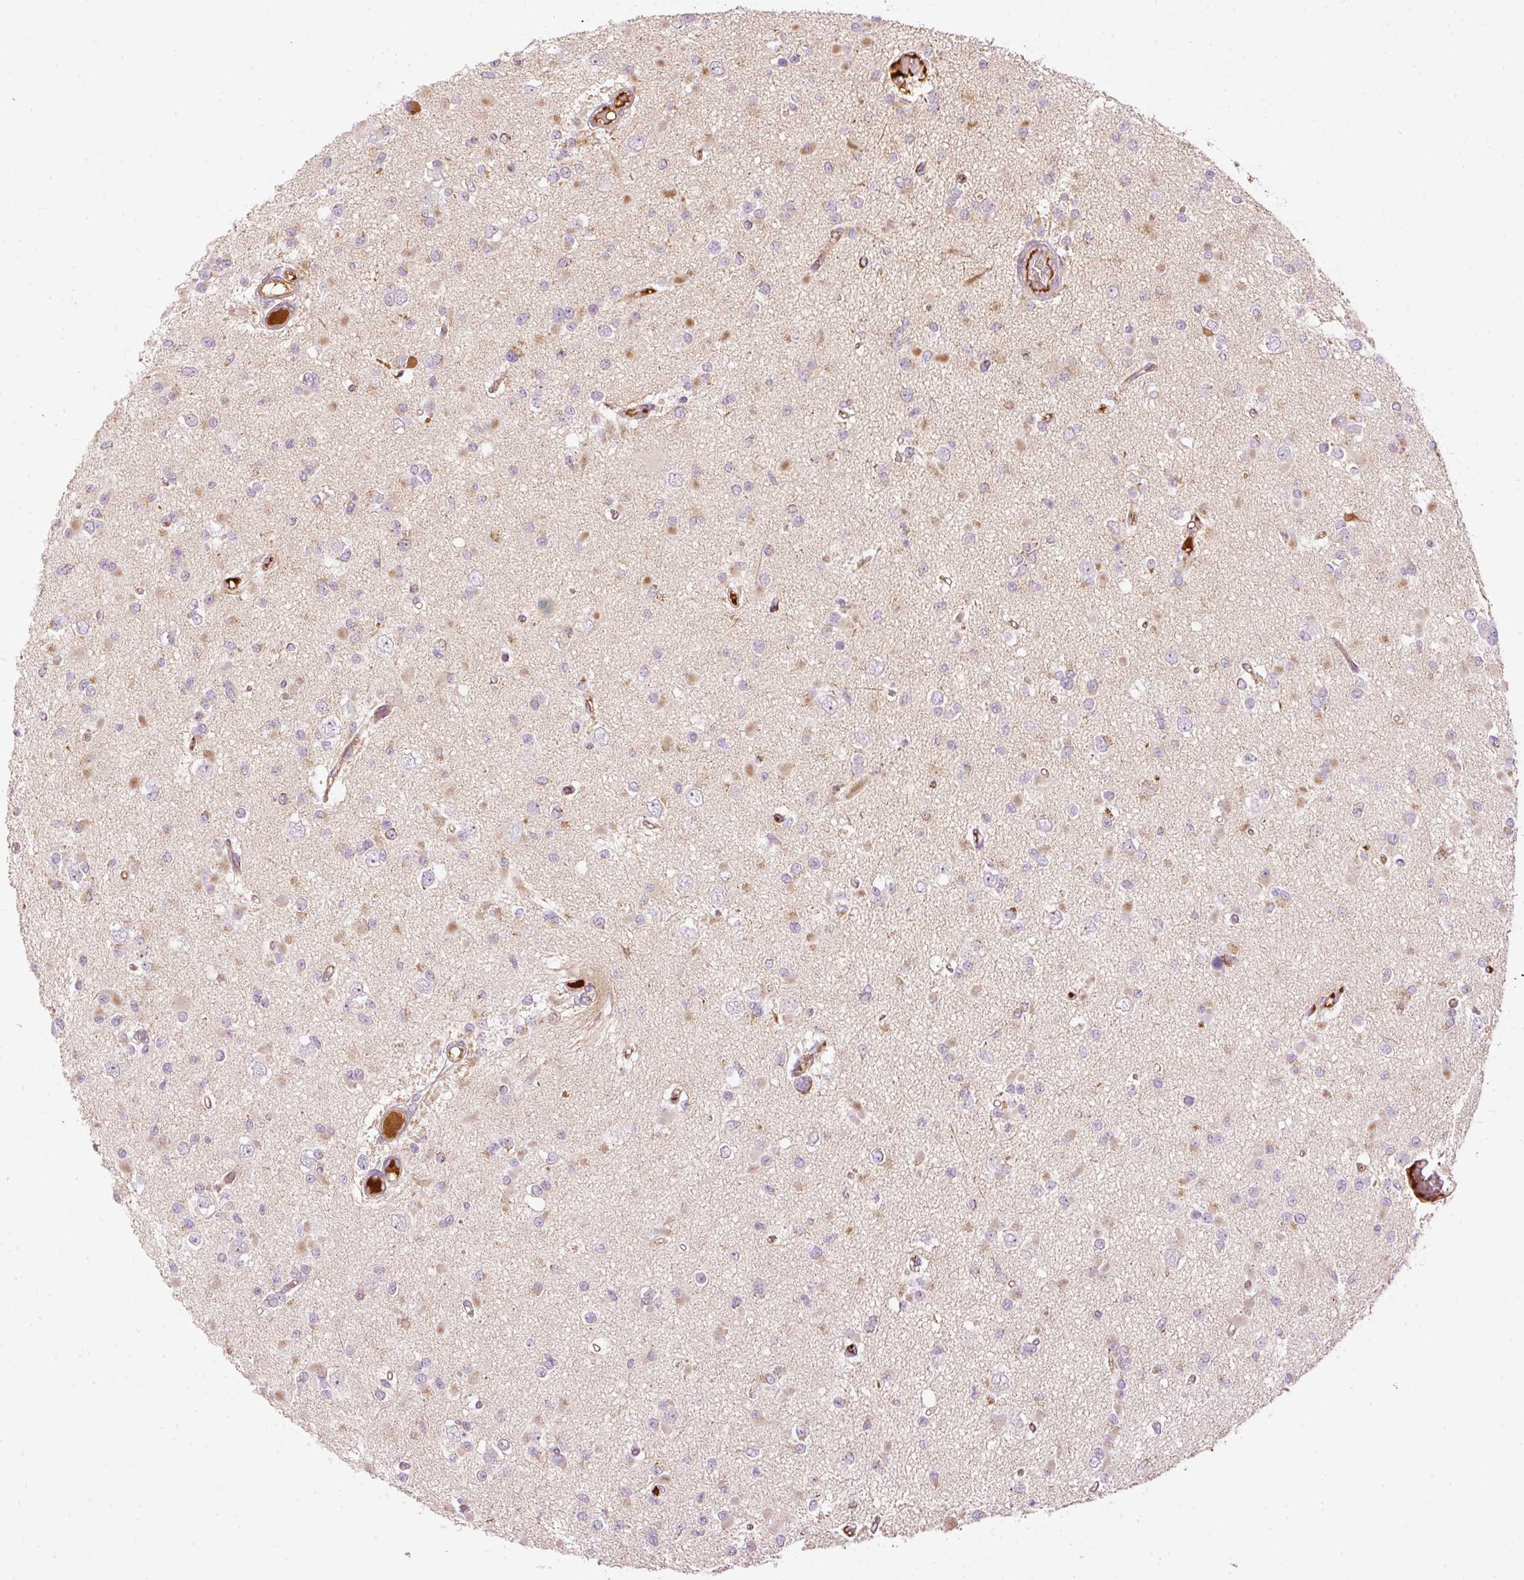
{"staining": {"intensity": "moderate", "quantity": "<25%", "location": "cytoplasmic/membranous"}, "tissue": "glioma", "cell_type": "Tumor cells", "image_type": "cancer", "snomed": [{"axis": "morphology", "description": "Glioma, malignant, Low grade"}, {"axis": "topography", "description": "Brain"}], "caption": "Protein staining of malignant low-grade glioma tissue shows moderate cytoplasmic/membranous staining in about <25% of tumor cells.", "gene": "SERPING1", "patient": {"sex": "female", "age": 22}}